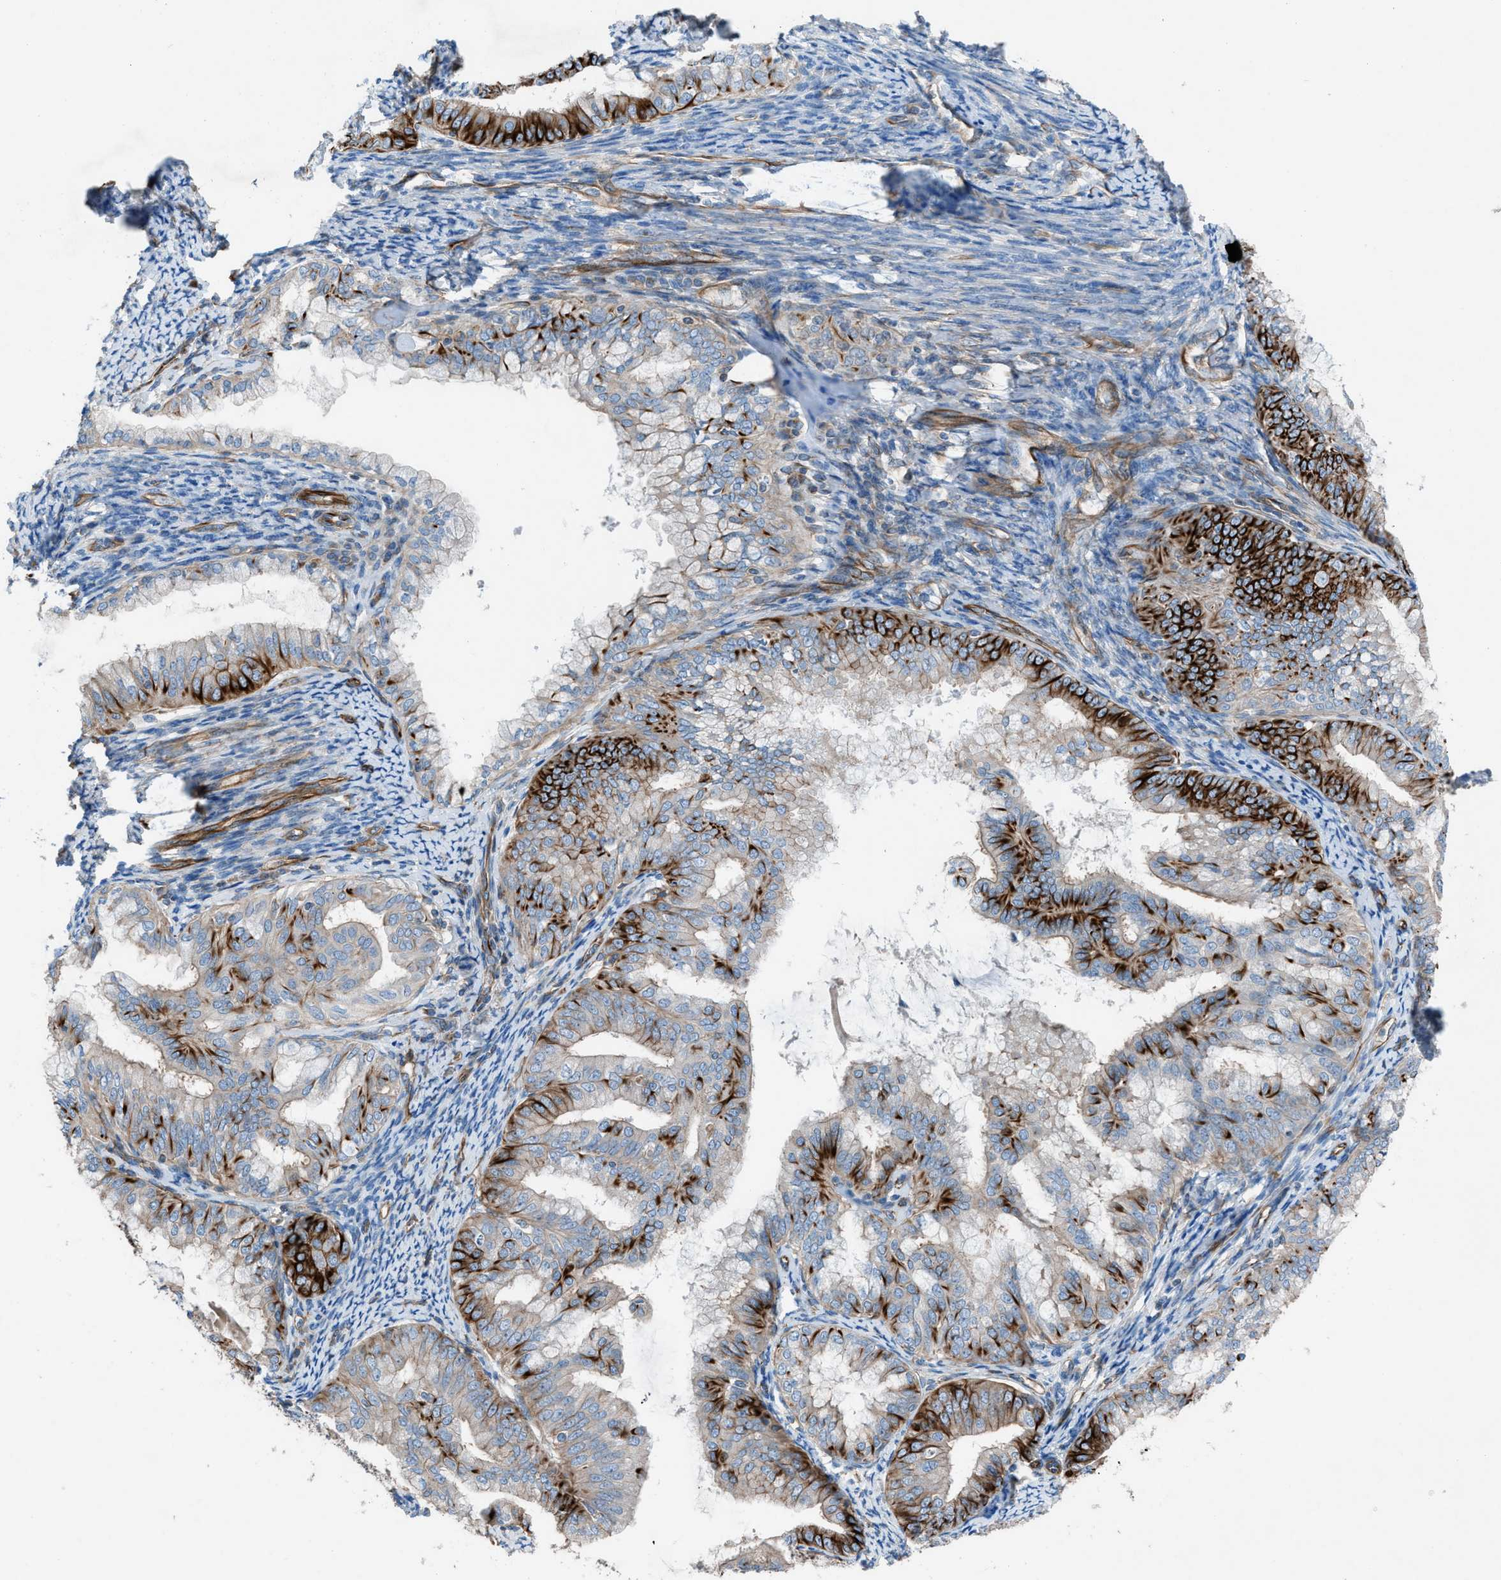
{"staining": {"intensity": "strong", "quantity": "25%-75%", "location": "cytoplasmic/membranous"}, "tissue": "endometrial cancer", "cell_type": "Tumor cells", "image_type": "cancer", "snomed": [{"axis": "morphology", "description": "Adenocarcinoma, NOS"}, {"axis": "topography", "description": "Endometrium"}], "caption": "Brown immunohistochemical staining in human endometrial cancer shows strong cytoplasmic/membranous expression in about 25%-75% of tumor cells.", "gene": "CABP7", "patient": {"sex": "female", "age": 63}}